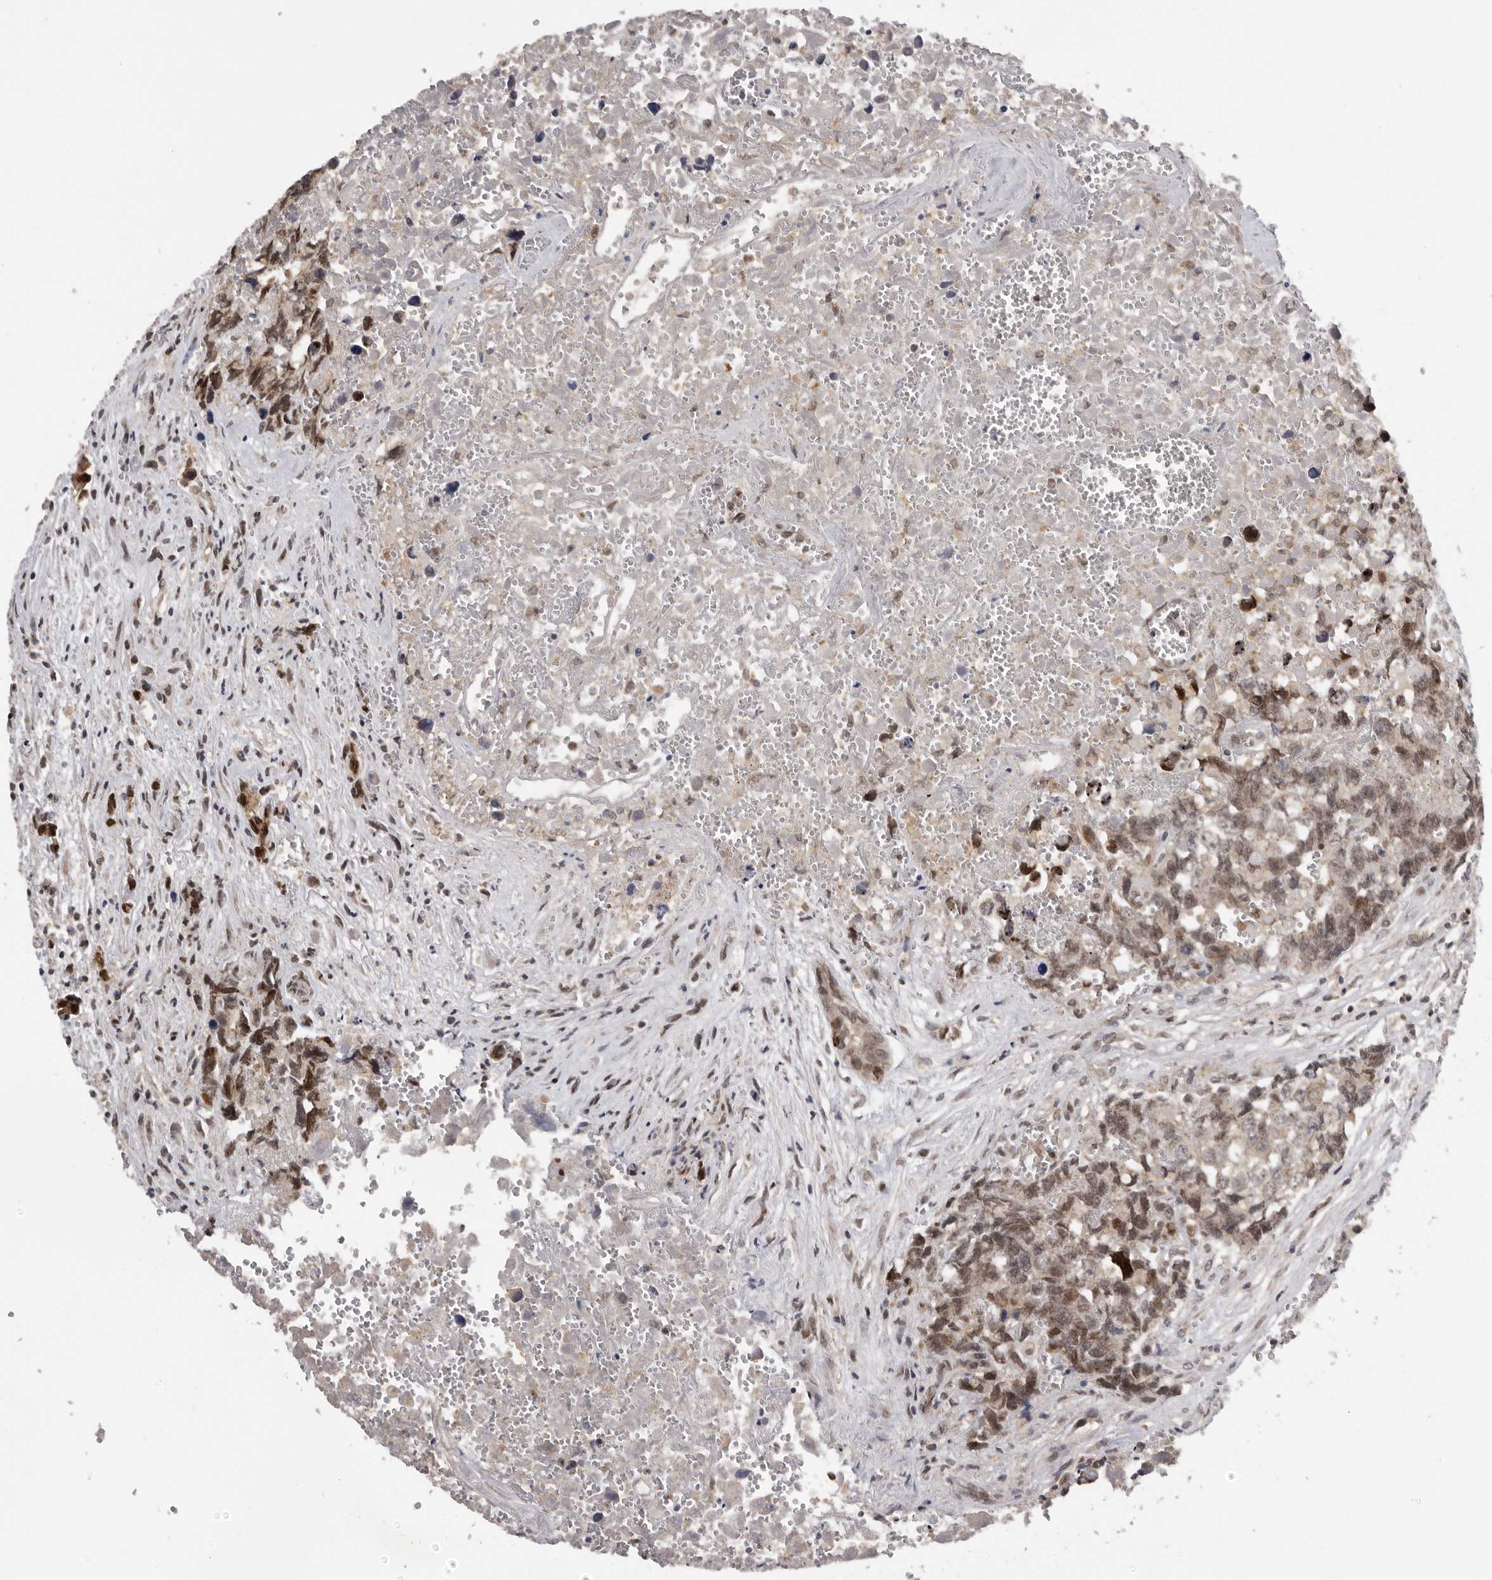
{"staining": {"intensity": "moderate", "quantity": ">75%", "location": "cytoplasmic/membranous,nuclear"}, "tissue": "testis cancer", "cell_type": "Tumor cells", "image_type": "cancer", "snomed": [{"axis": "morphology", "description": "Carcinoma, Embryonal, NOS"}, {"axis": "topography", "description": "Testis"}], "caption": "Human testis embryonal carcinoma stained for a protein (brown) exhibits moderate cytoplasmic/membranous and nuclear positive positivity in about >75% of tumor cells.", "gene": "KIF2B", "patient": {"sex": "male", "age": 31}}